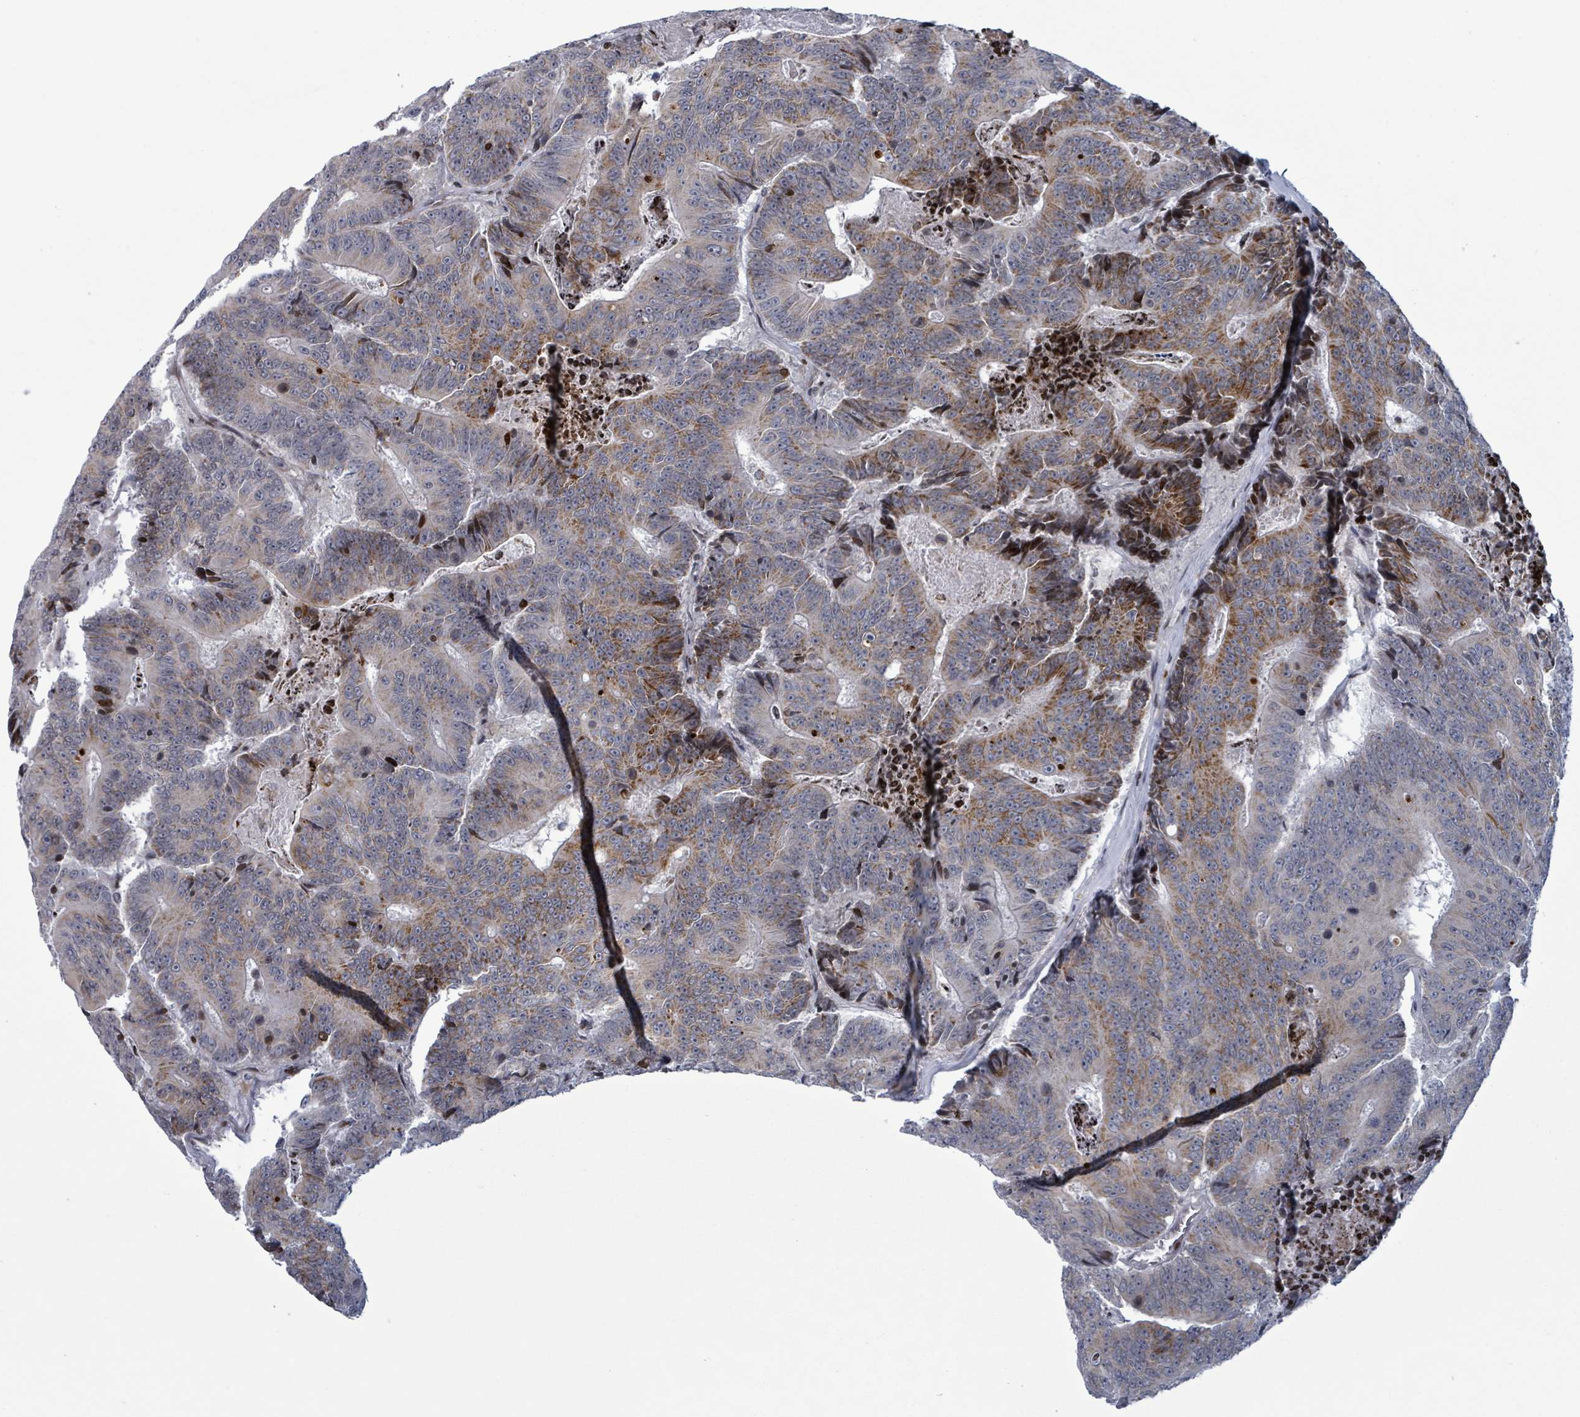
{"staining": {"intensity": "moderate", "quantity": "25%-75%", "location": "cytoplasmic/membranous"}, "tissue": "colorectal cancer", "cell_type": "Tumor cells", "image_type": "cancer", "snomed": [{"axis": "morphology", "description": "Adenocarcinoma, NOS"}, {"axis": "topography", "description": "Colon"}], "caption": "An IHC image of tumor tissue is shown. Protein staining in brown highlights moderate cytoplasmic/membranous positivity in colorectal adenocarcinoma within tumor cells. (IHC, brightfield microscopy, high magnification).", "gene": "FNDC4", "patient": {"sex": "male", "age": 83}}